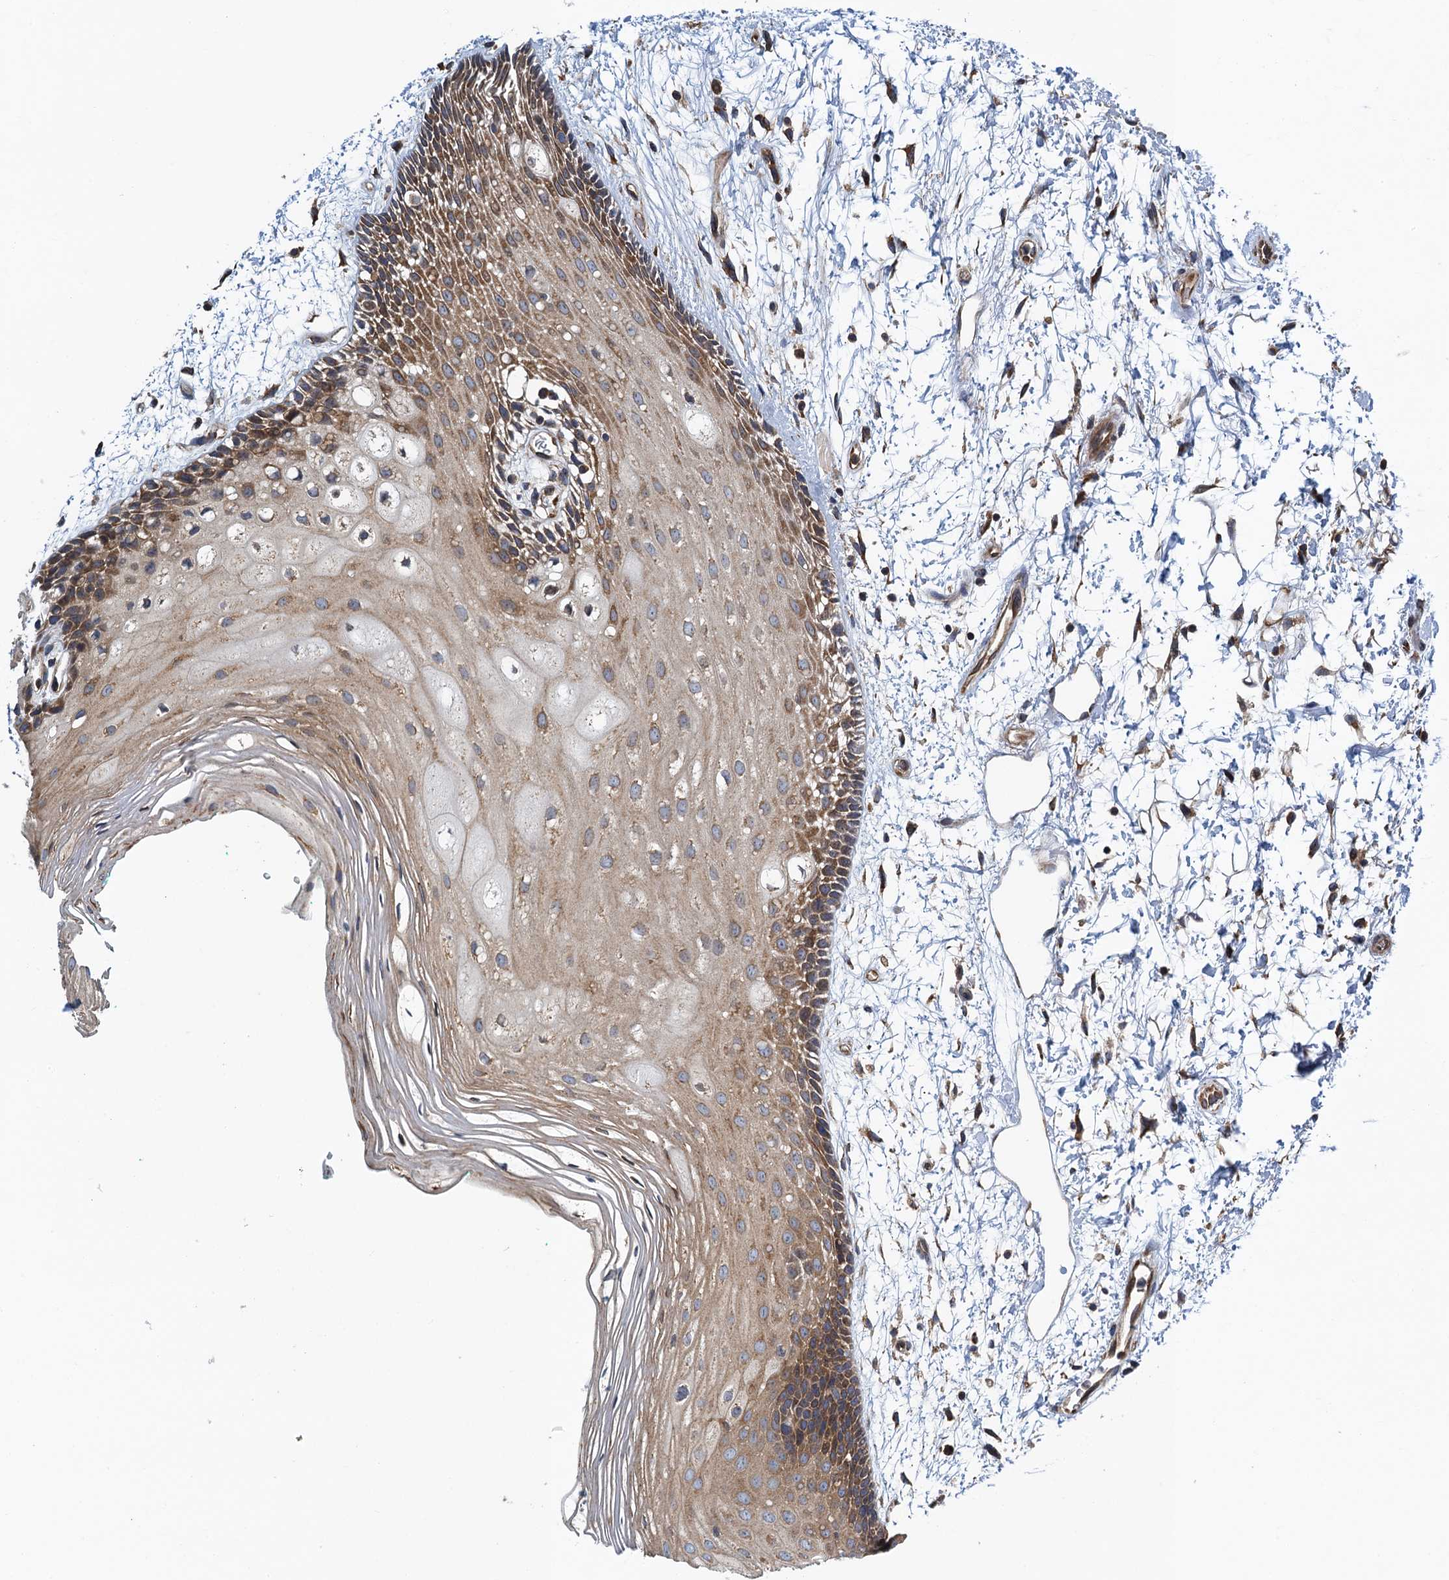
{"staining": {"intensity": "moderate", "quantity": ">75%", "location": "cytoplasmic/membranous"}, "tissue": "oral mucosa", "cell_type": "Squamous epithelial cells", "image_type": "normal", "snomed": [{"axis": "morphology", "description": "Normal tissue, NOS"}, {"axis": "topography", "description": "Skeletal muscle"}, {"axis": "topography", "description": "Oral tissue"}, {"axis": "topography", "description": "Peripheral nerve tissue"}], "caption": "This histopathology image demonstrates normal oral mucosa stained with immunohistochemistry to label a protein in brown. The cytoplasmic/membranous of squamous epithelial cells show moderate positivity for the protein. Nuclei are counter-stained blue.", "gene": "MDM1", "patient": {"sex": "female", "age": 84}}